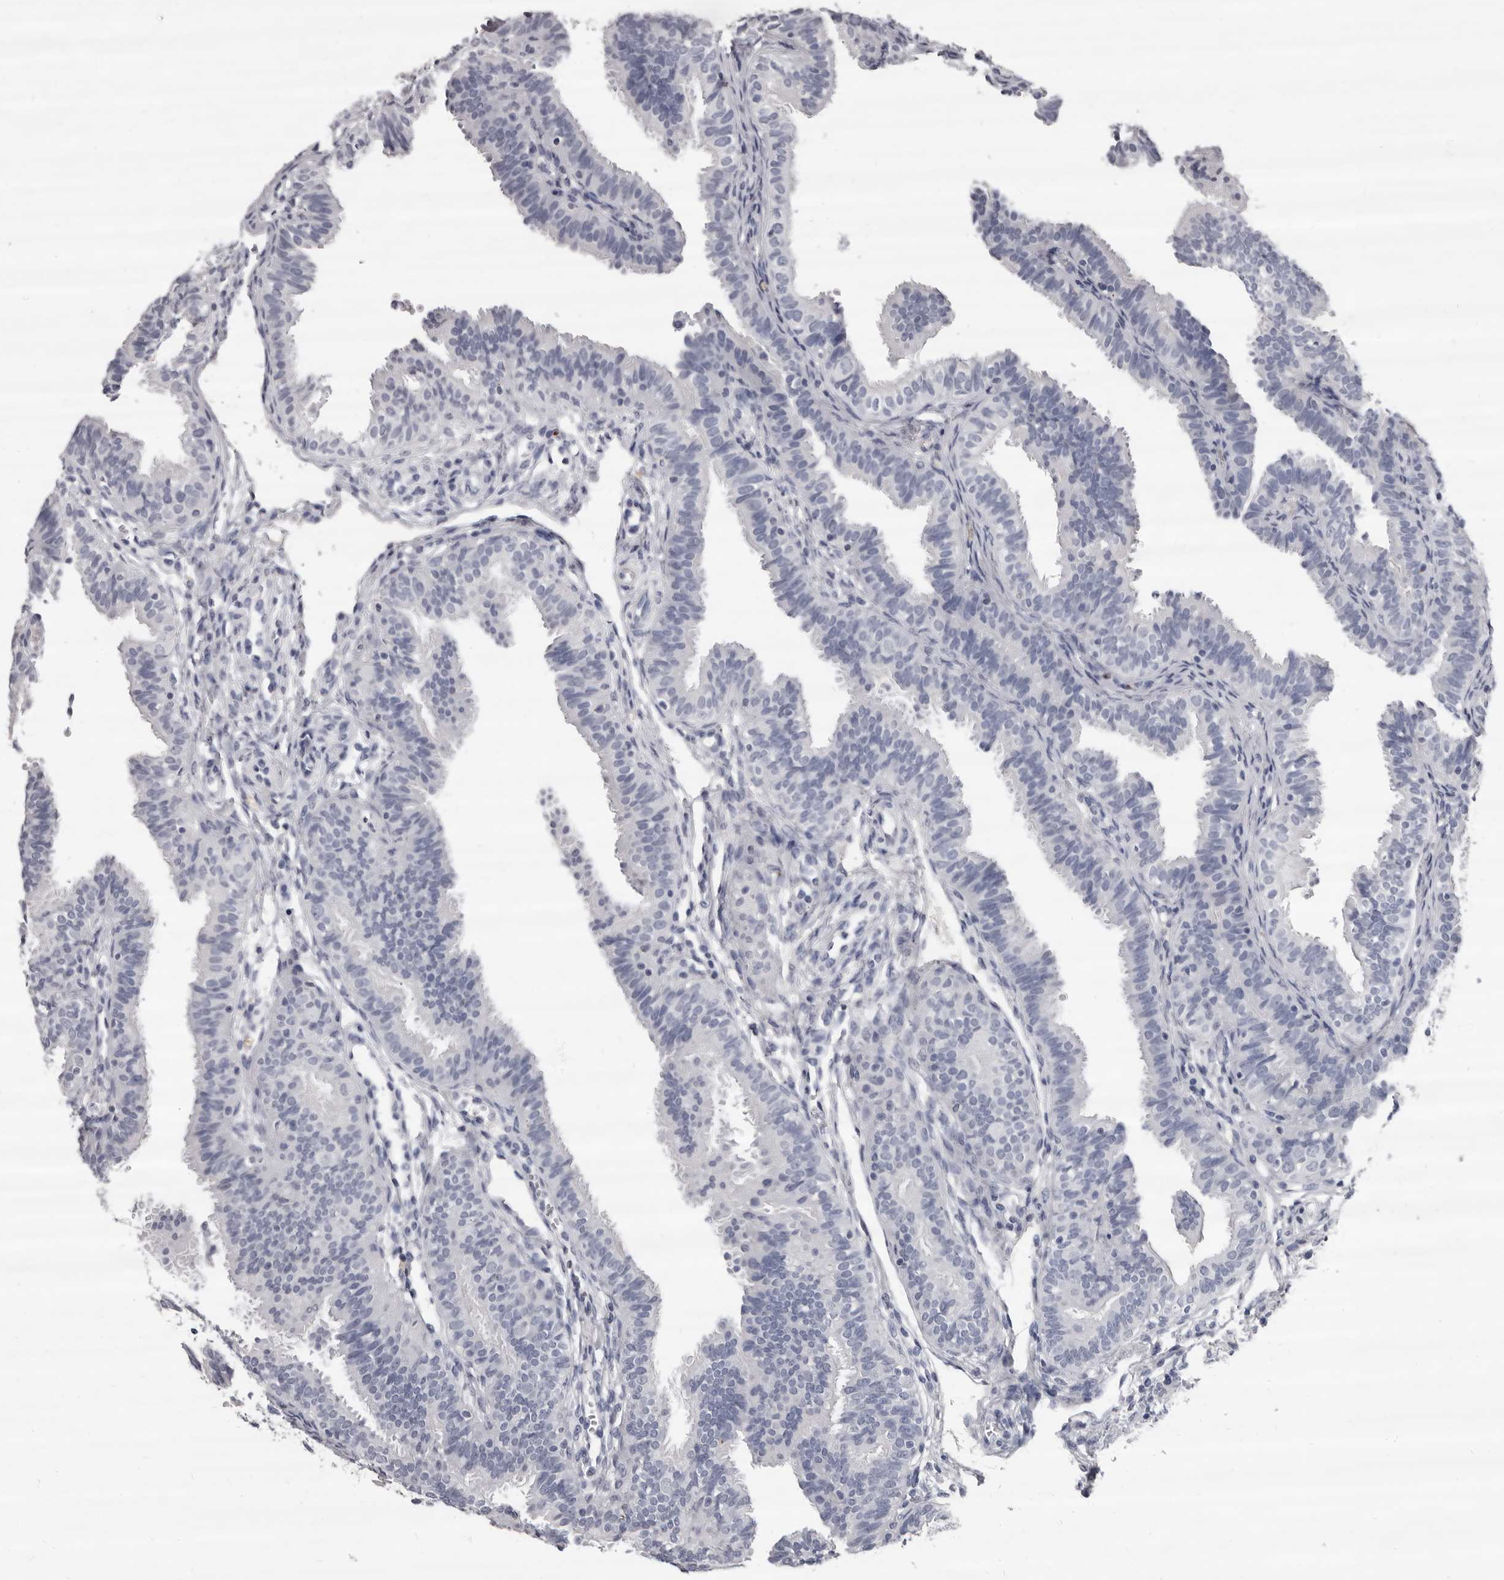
{"staining": {"intensity": "negative", "quantity": "none", "location": "none"}, "tissue": "fallopian tube", "cell_type": "Glandular cells", "image_type": "normal", "snomed": [{"axis": "morphology", "description": "Normal tissue, NOS"}, {"axis": "topography", "description": "Fallopian tube"}], "caption": "IHC histopathology image of normal fallopian tube stained for a protein (brown), which shows no expression in glandular cells.", "gene": "GZMH", "patient": {"sex": "female", "age": 35}}